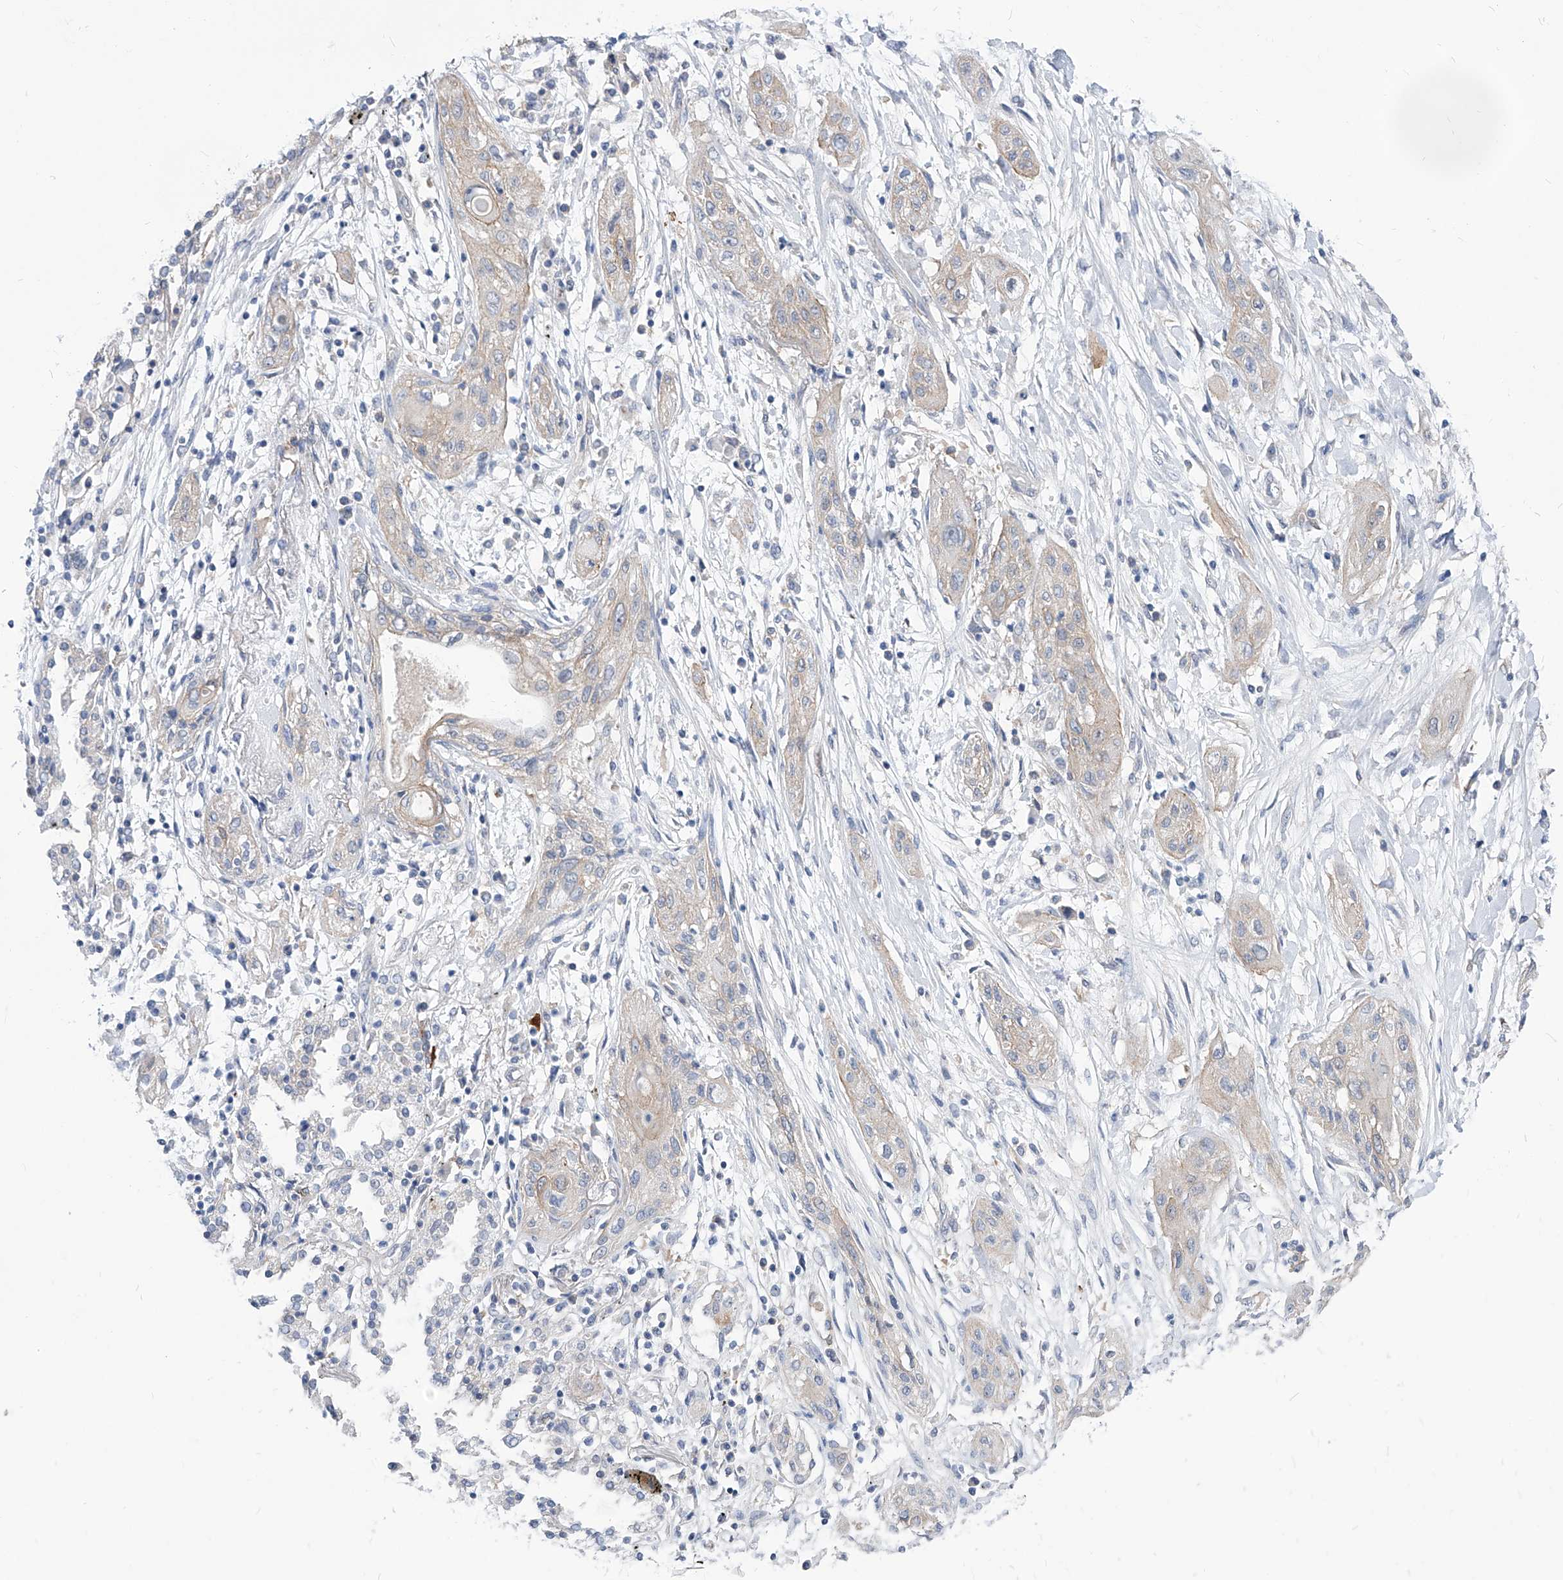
{"staining": {"intensity": "negative", "quantity": "none", "location": "none"}, "tissue": "lung cancer", "cell_type": "Tumor cells", "image_type": "cancer", "snomed": [{"axis": "morphology", "description": "Squamous cell carcinoma, NOS"}, {"axis": "topography", "description": "Lung"}], "caption": "Tumor cells show no significant staining in lung cancer.", "gene": "AKAP10", "patient": {"sex": "female", "age": 47}}